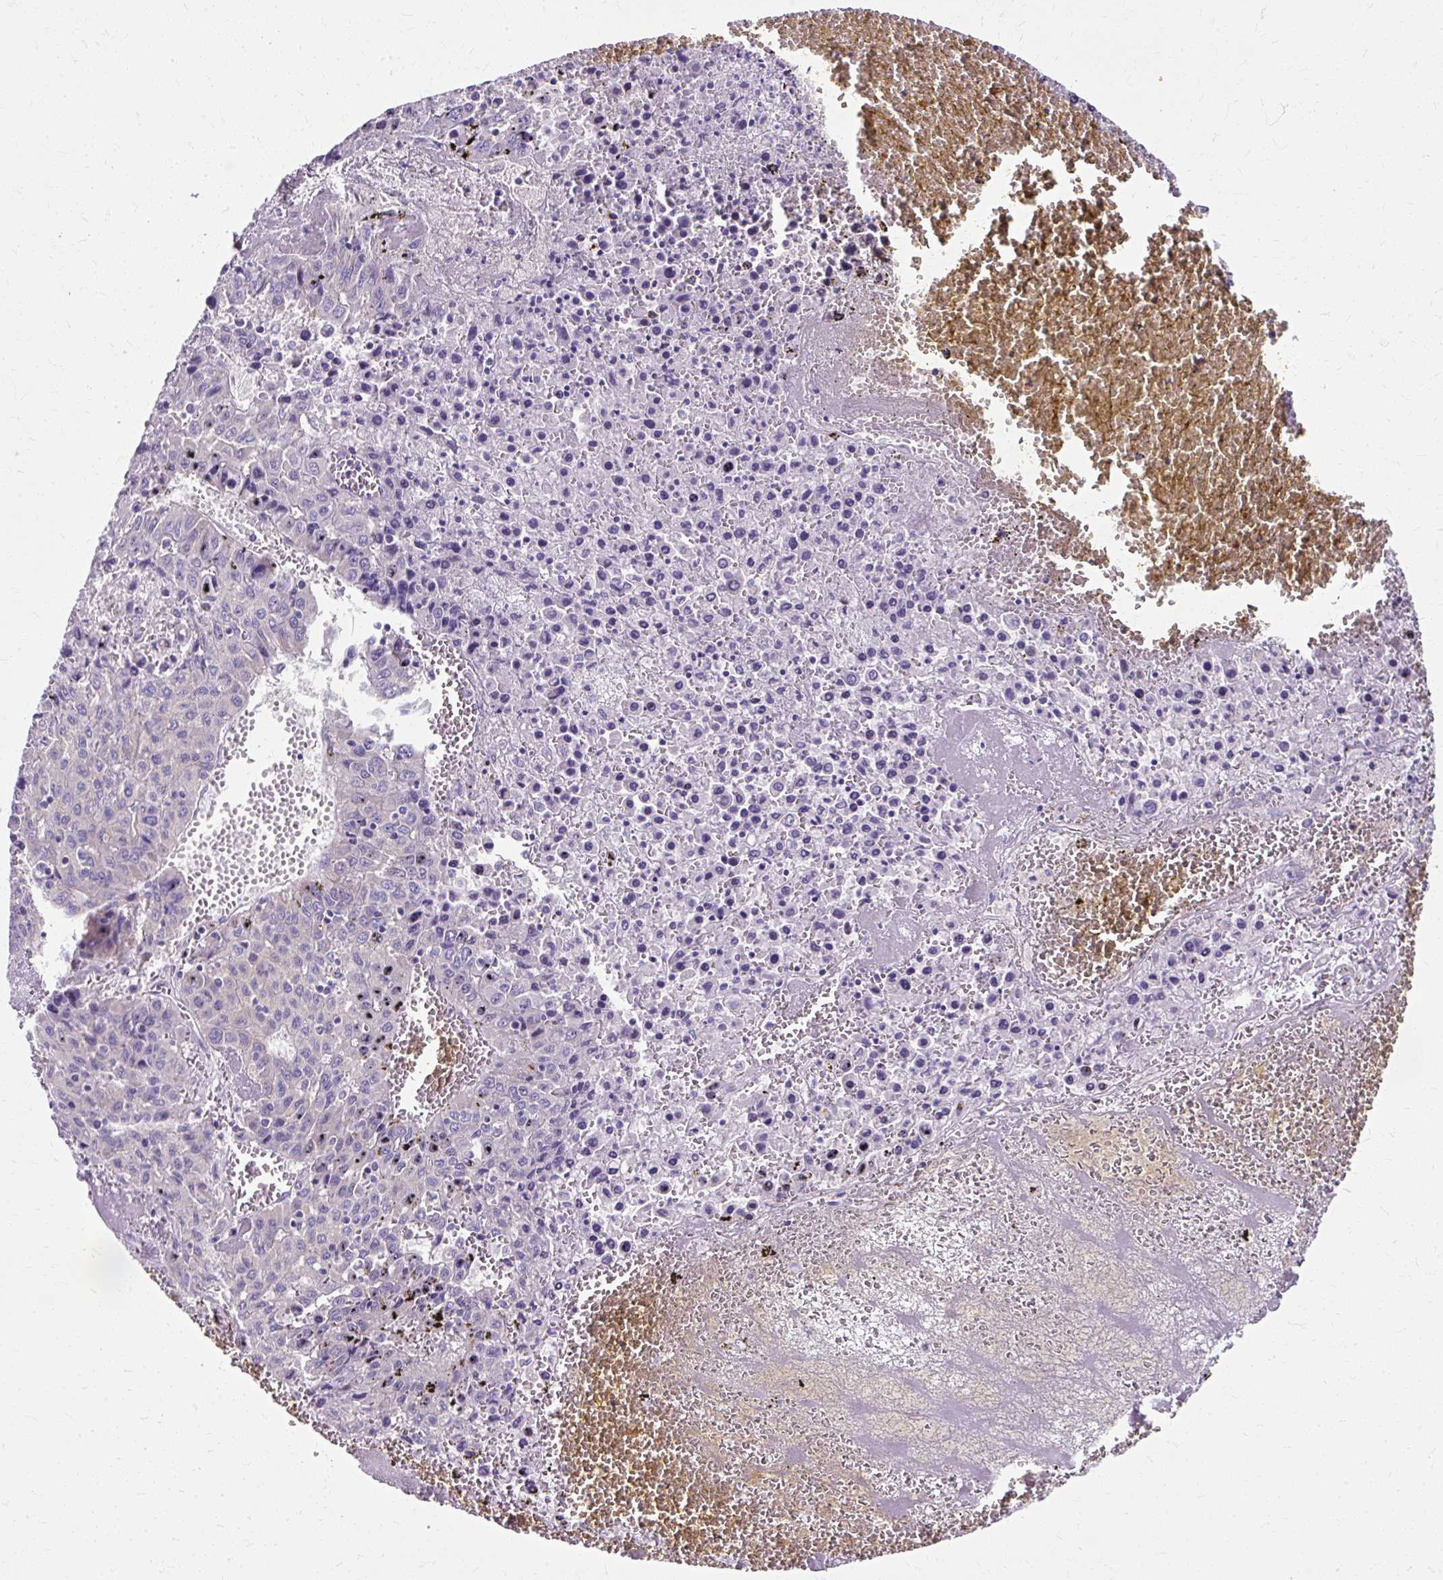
{"staining": {"intensity": "negative", "quantity": "none", "location": "none"}, "tissue": "liver cancer", "cell_type": "Tumor cells", "image_type": "cancer", "snomed": [{"axis": "morphology", "description": "Carcinoma, Hepatocellular, NOS"}, {"axis": "topography", "description": "Liver"}], "caption": "Photomicrograph shows no protein positivity in tumor cells of hepatocellular carcinoma (liver) tissue.", "gene": "ZNF555", "patient": {"sex": "female", "age": 53}}